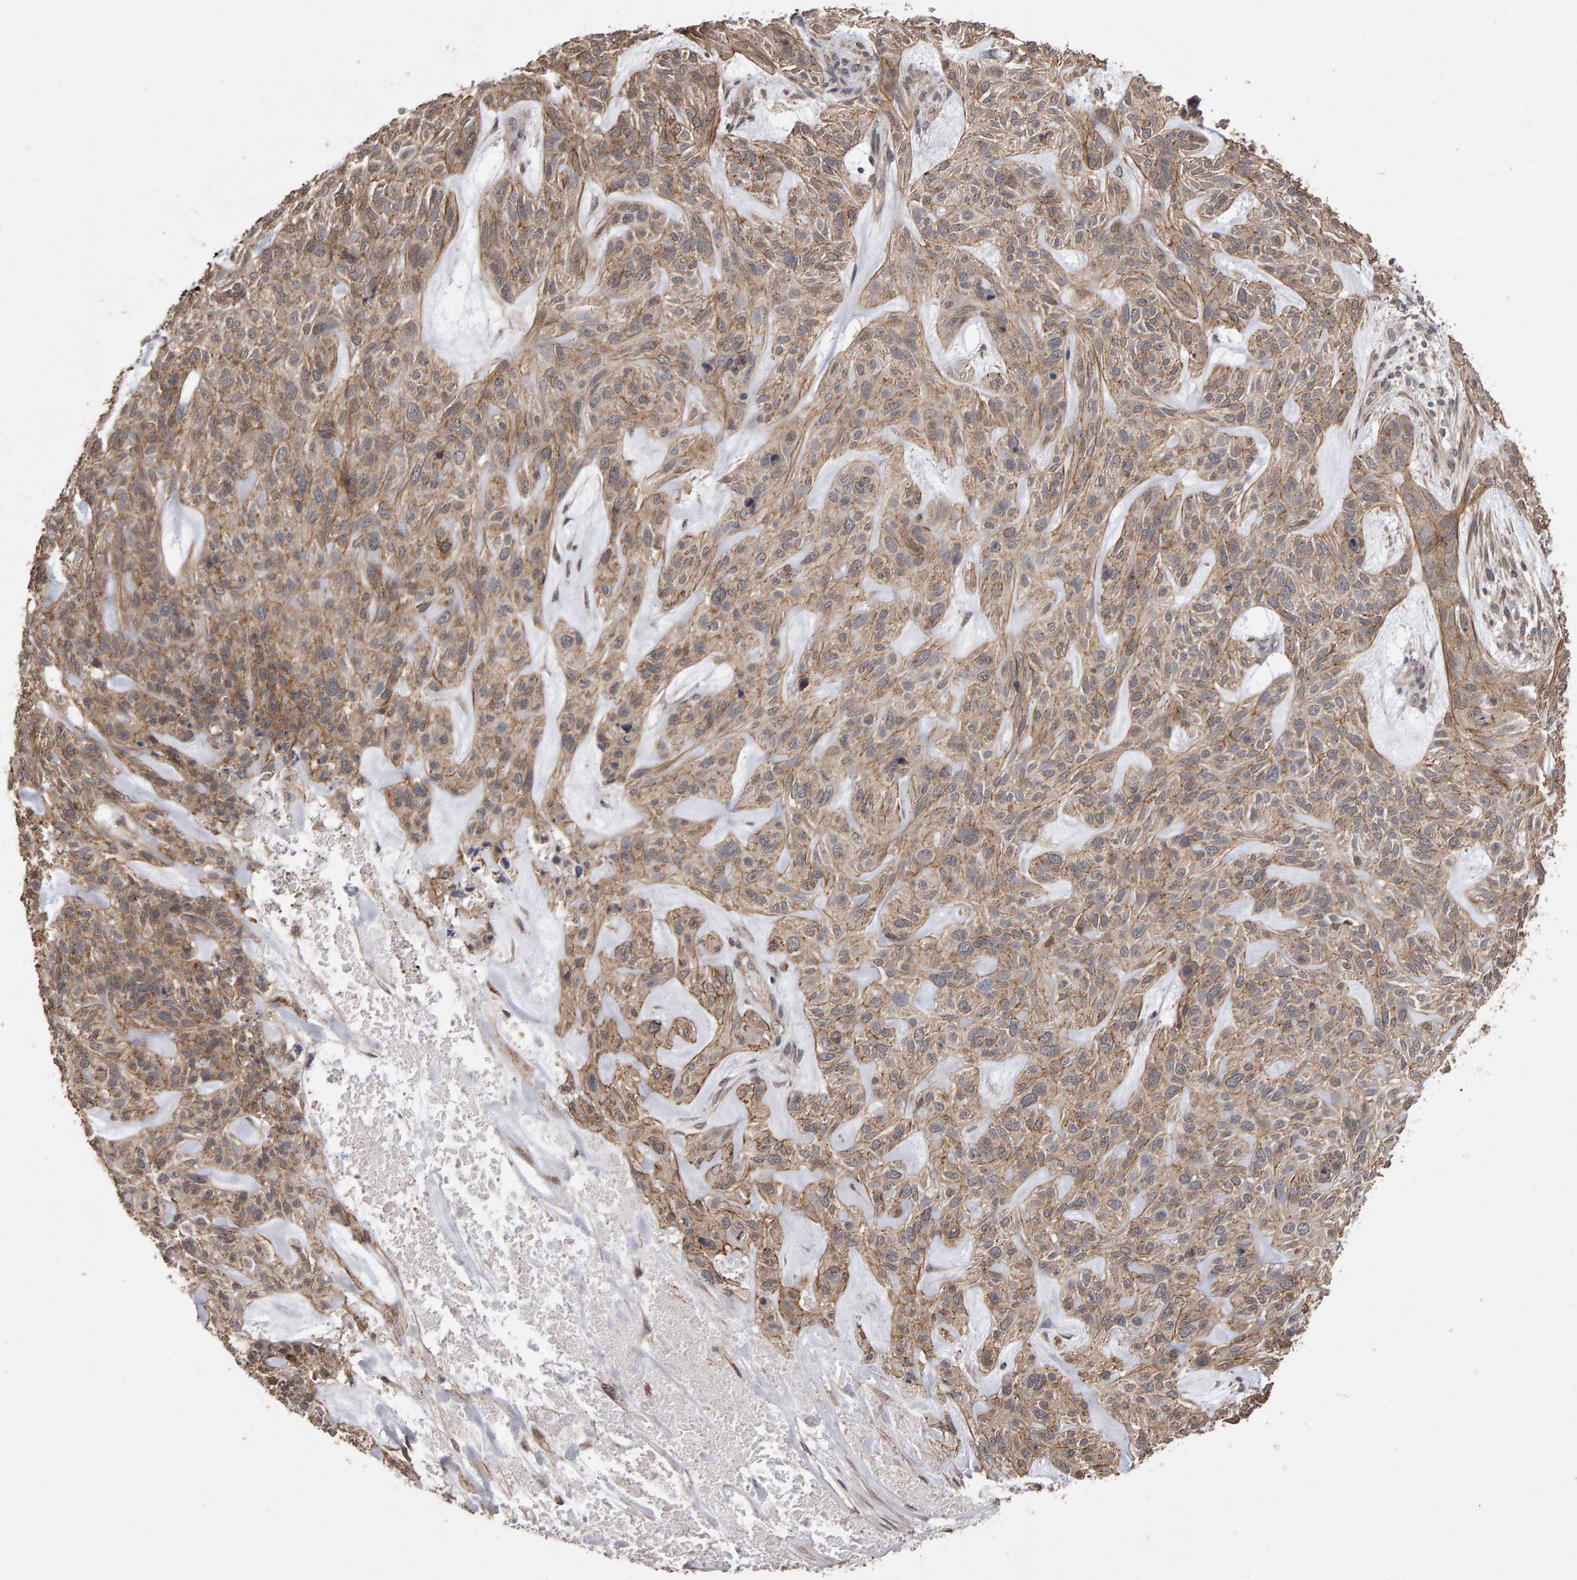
{"staining": {"intensity": "weak", "quantity": ">75%", "location": "cytoplasmic/membranous"}, "tissue": "skin cancer", "cell_type": "Tumor cells", "image_type": "cancer", "snomed": [{"axis": "morphology", "description": "Basal cell carcinoma"}, {"axis": "topography", "description": "Skin"}], "caption": "This is a micrograph of immunohistochemistry (IHC) staining of skin basal cell carcinoma, which shows weak staining in the cytoplasmic/membranous of tumor cells.", "gene": "SCRIB", "patient": {"sex": "male", "age": 55}}